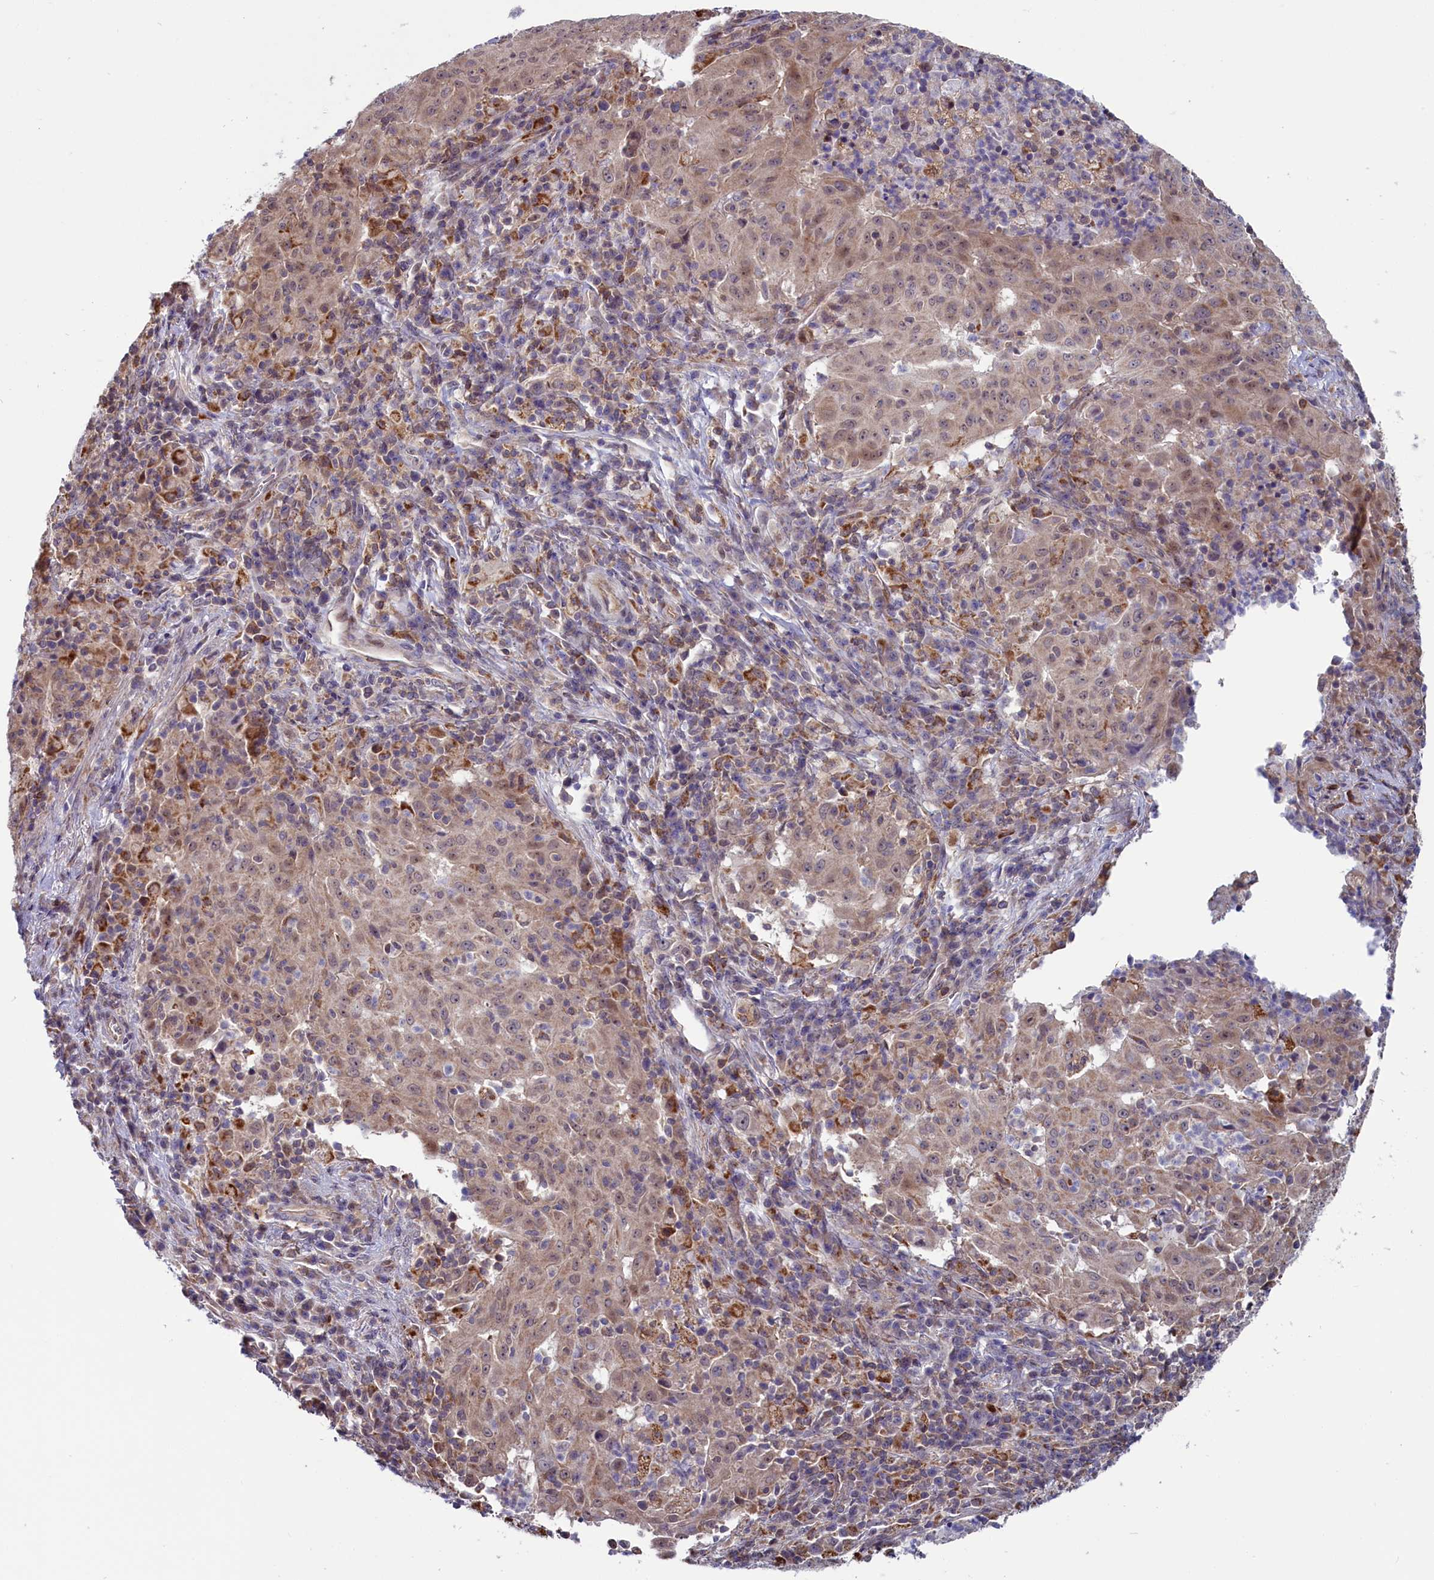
{"staining": {"intensity": "moderate", "quantity": ">75%", "location": "cytoplasmic/membranous,nuclear"}, "tissue": "pancreatic cancer", "cell_type": "Tumor cells", "image_type": "cancer", "snomed": [{"axis": "morphology", "description": "Adenocarcinoma, NOS"}, {"axis": "topography", "description": "Pancreas"}], "caption": "Human pancreatic cancer stained with a protein marker shows moderate staining in tumor cells.", "gene": "CIAPIN1", "patient": {"sex": "male", "age": 63}}